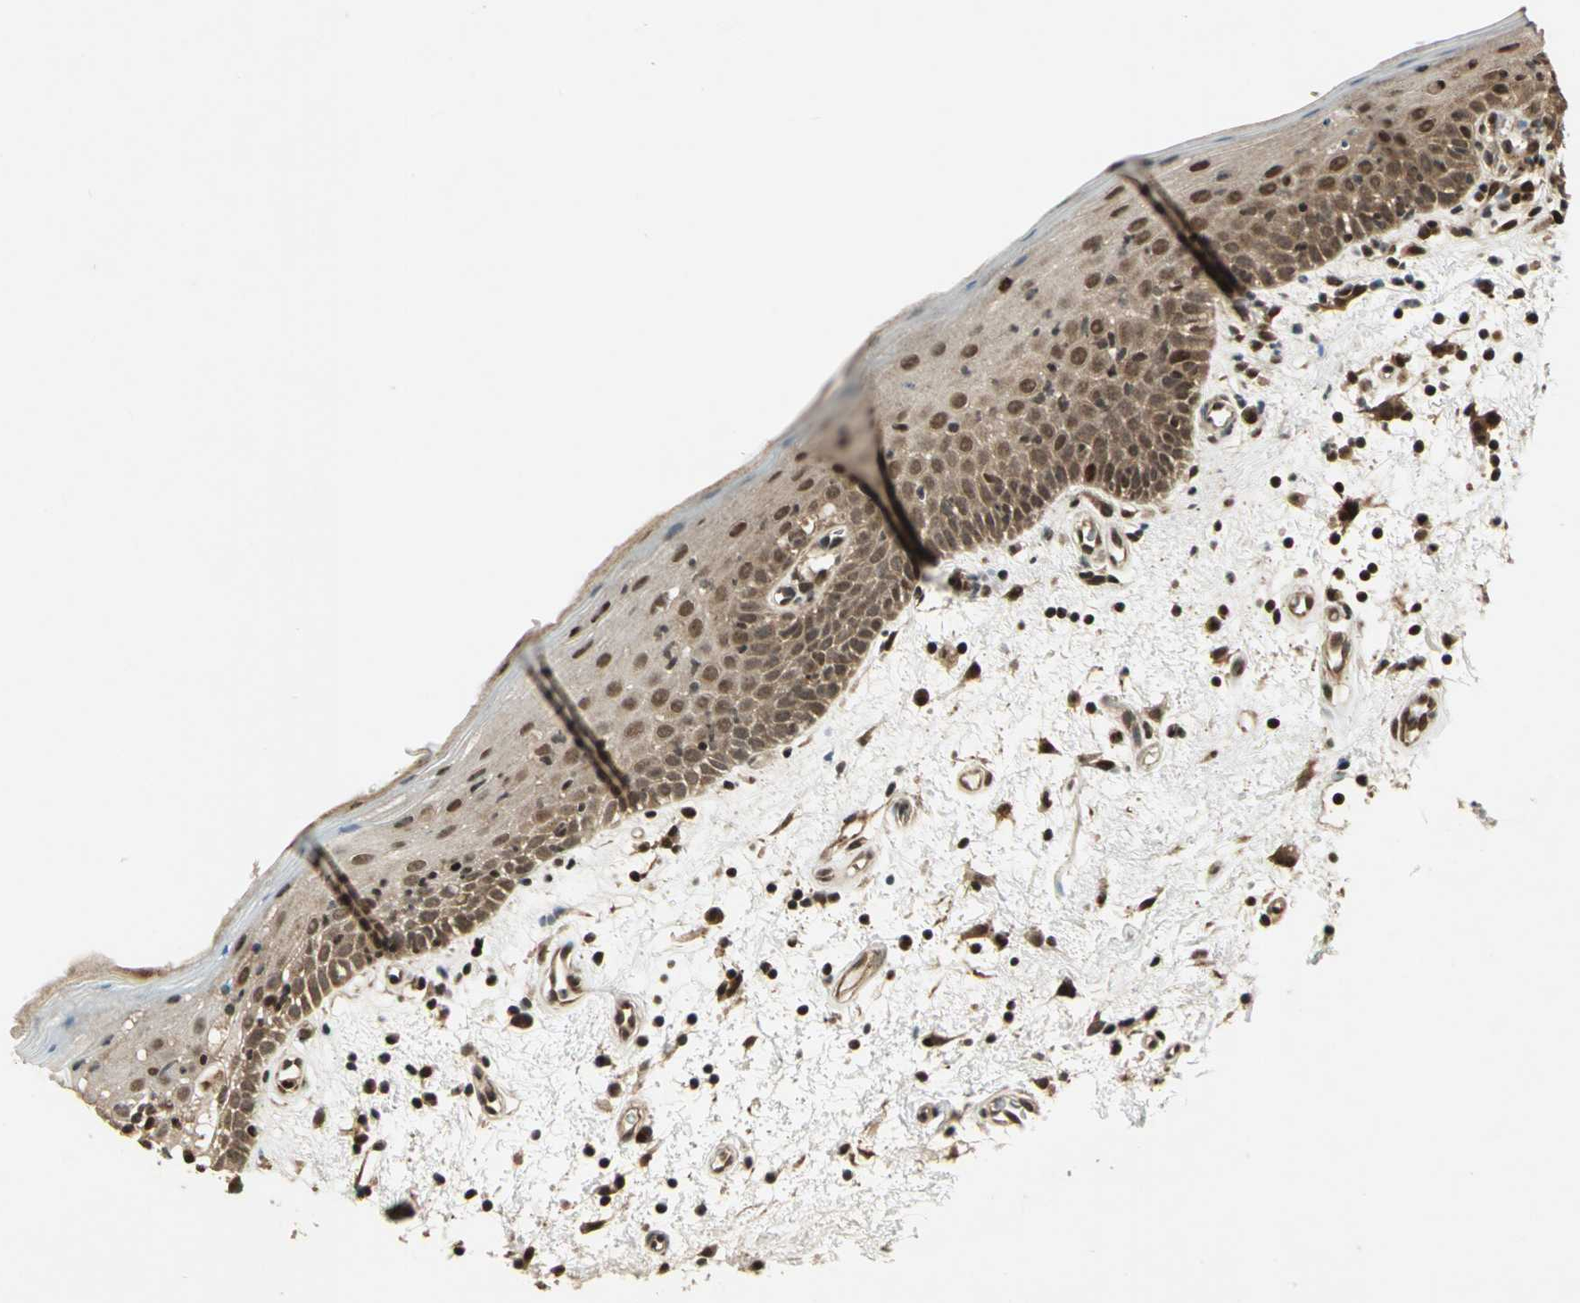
{"staining": {"intensity": "moderate", "quantity": ">75%", "location": "cytoplasmic/membranous,nuclear"}, "tissue": "oral mucosa", "cell_type": "Squamous epithelial cells", "image_type": "normal", "snomed": [{"axis": "morphology", "description": "Normal tissue, NOS"}, {"axis": "morphology", "description": "Squamous cell carcinoma, NOS"}, {"axis": "topography", "description": "Skeletal muscle"}, {"axis": "topography", "description": "Oral tissue"}, {"axis": "topography", "description": "Head-Neck"}], "caption": "Immunohistochemical staining of normal human oral mucosa shows >75% levels of moderate cytoplasmic/membranous,nuclear protein expression in approximately >75% of squamous epithelial cells.", "gene": "PSMC3", "patient": {"sex": "male", "age": 71}}